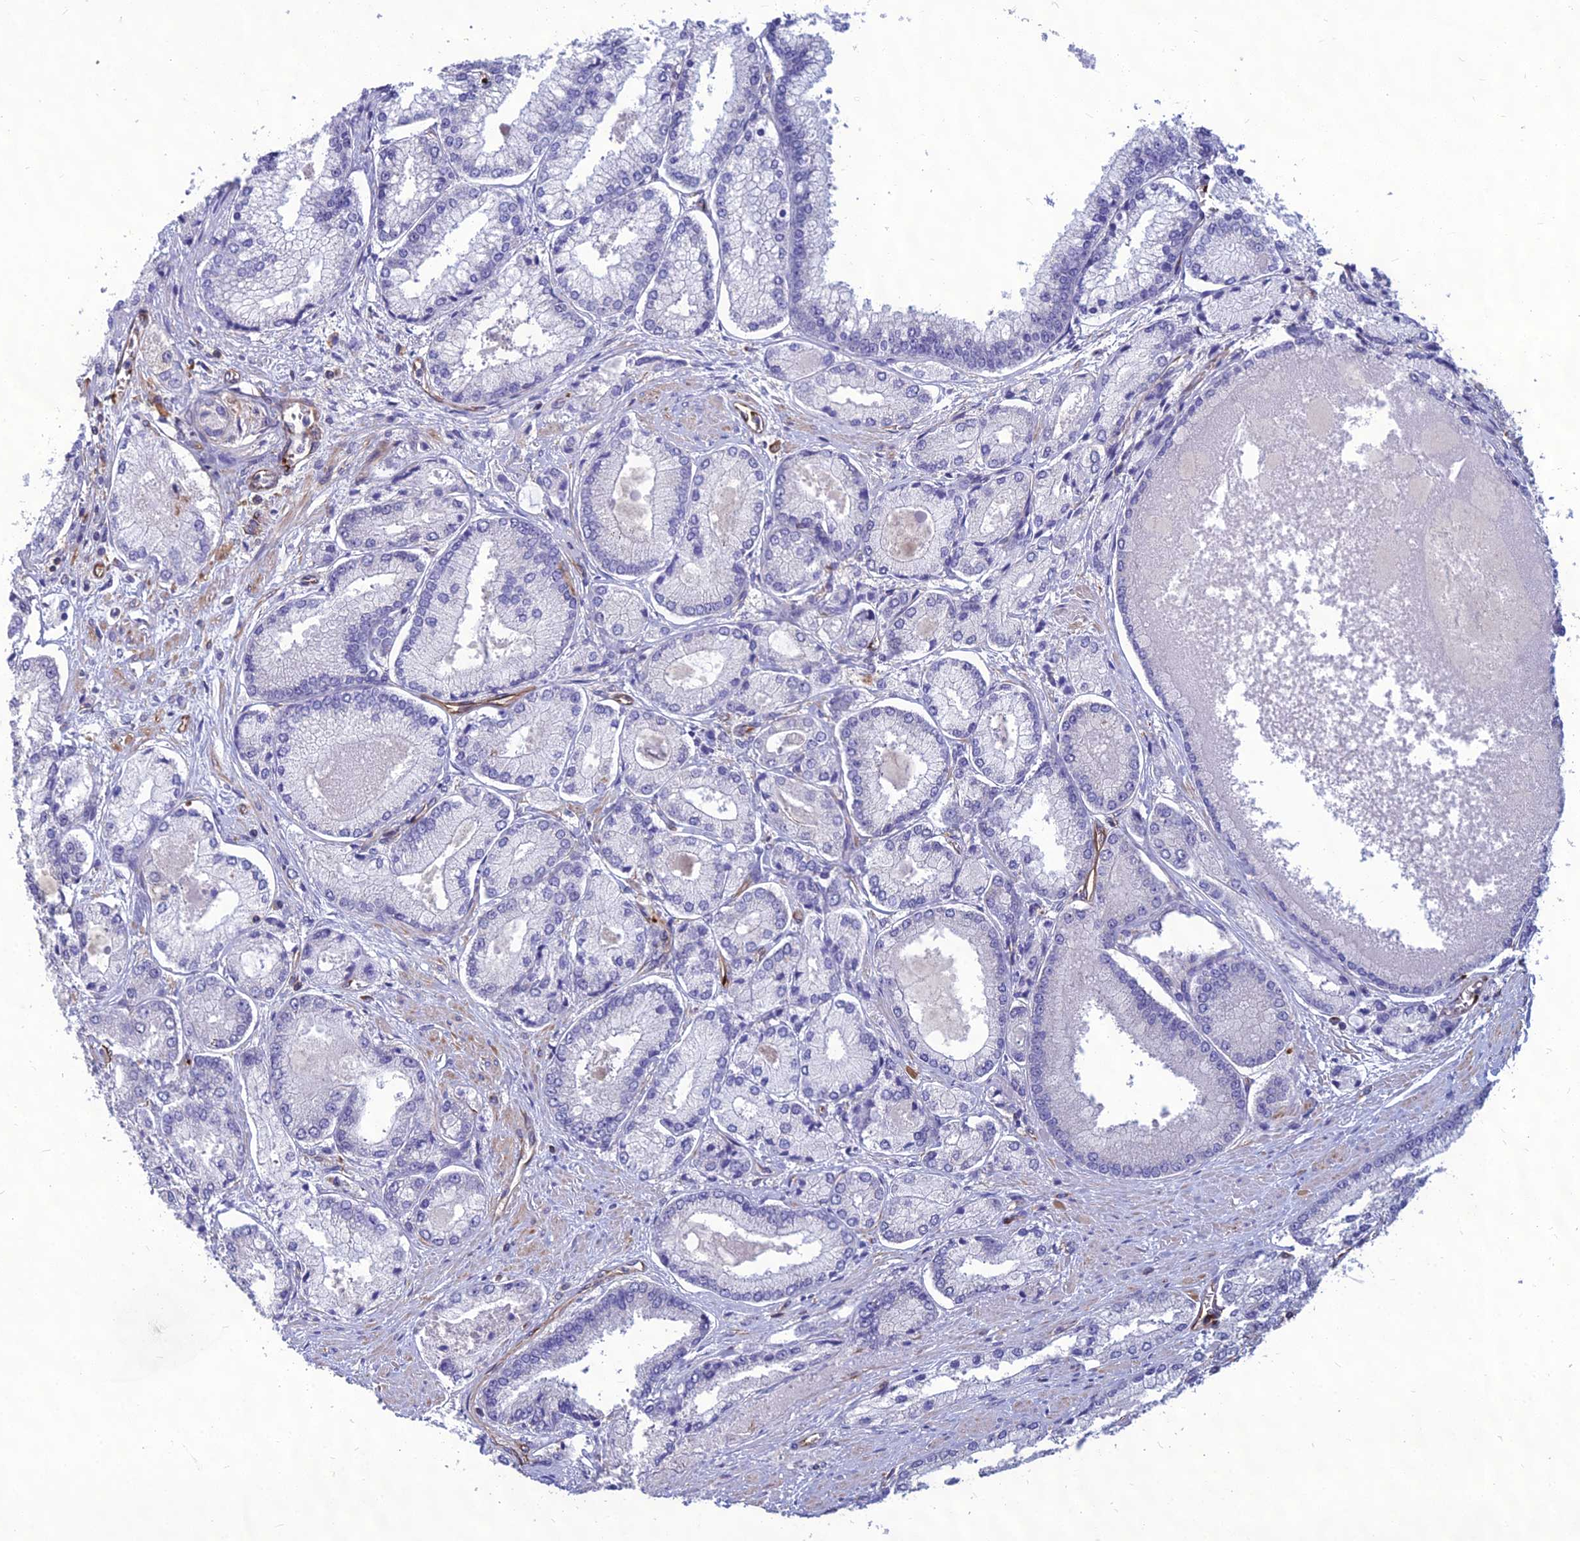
{"staining": {"intensity": "negative", "quantity": "none", "location": "none"}, "tissue": "prostate cancer", "cell_type": "Tumor cells", "image_type": "cancer", "snomed": [{"axis": "morphology", "description": "Adenocarcinoma, Low grade"}, {"axis": "topography", "description": "Prostate"}], "caption": "Image shows no significant protein staining in tumor cells of prostate cancer (low-grade adenocarcinoma).", "gene": "PSMD11", "patient": {"sex": "male", "age": 74}}